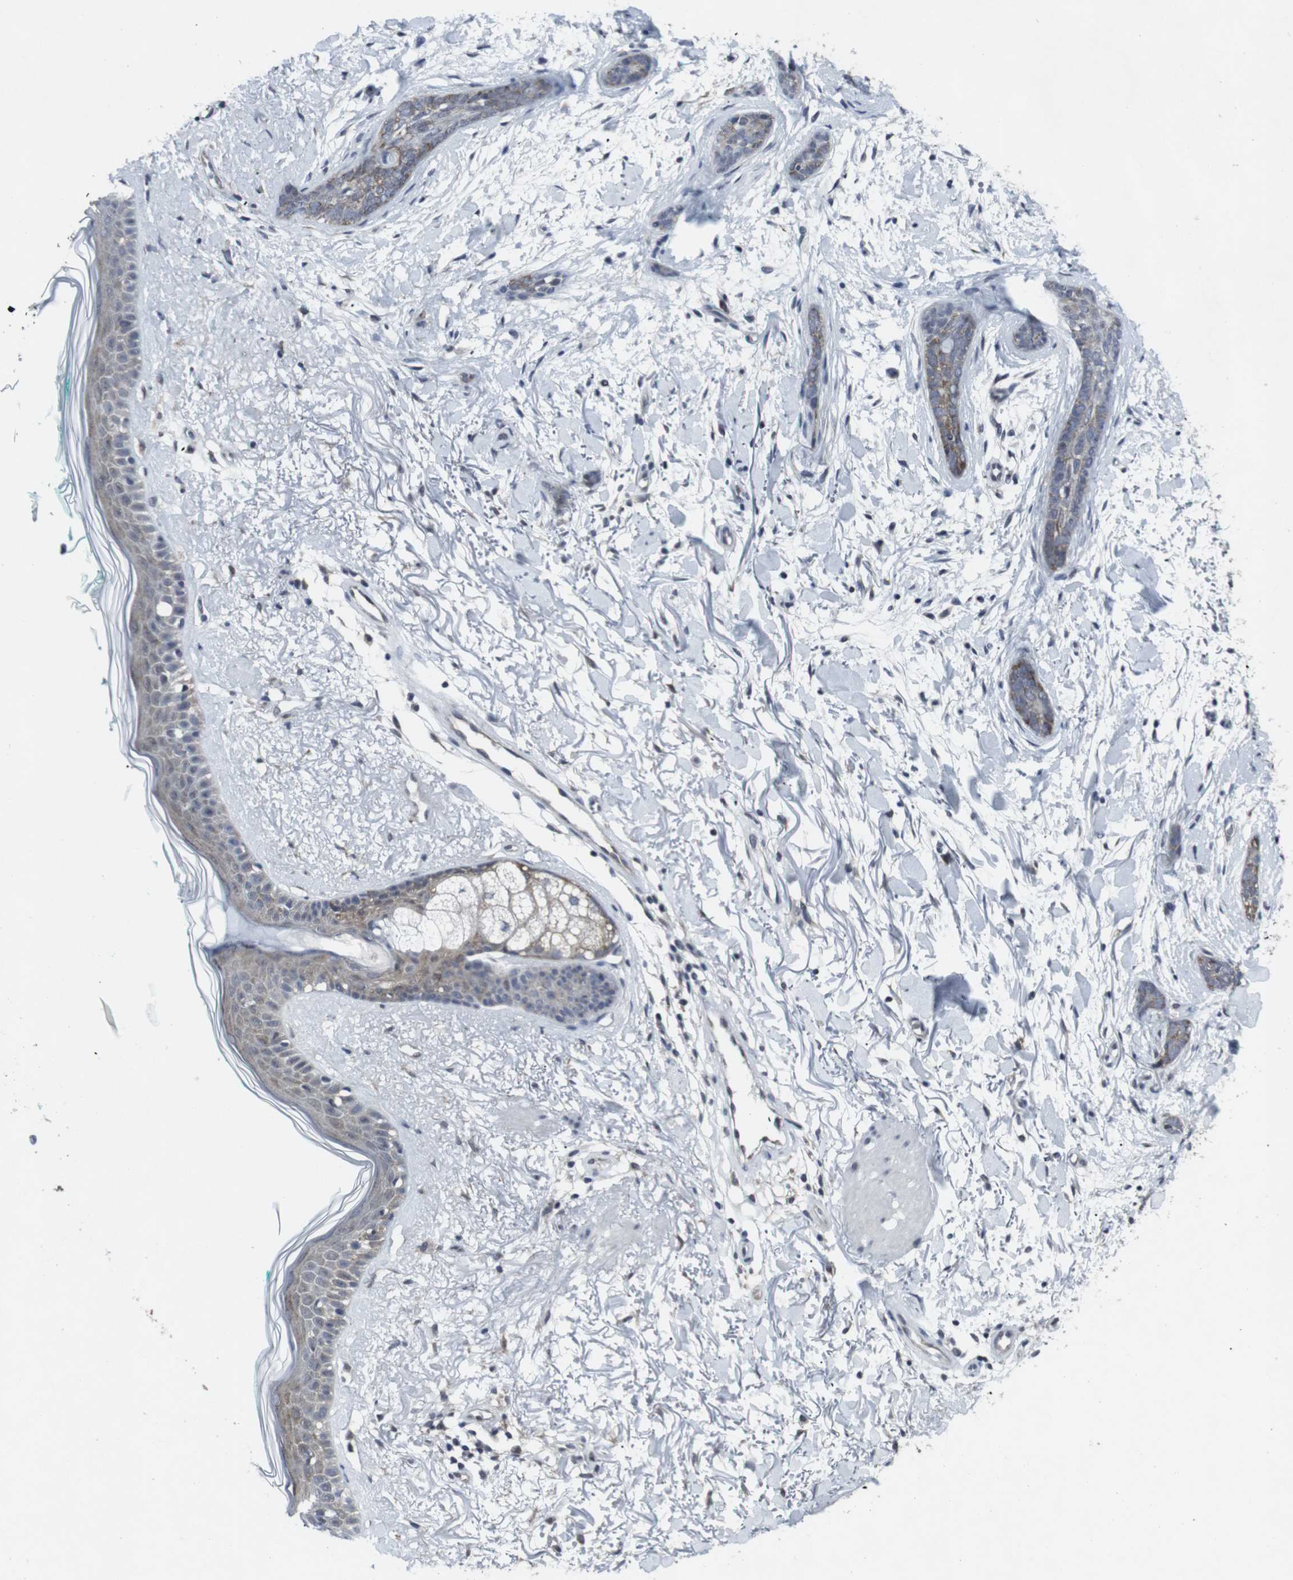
{"staining": {"intensity": "moderate", "quantity": "25%-75%", "location": "cytoplasmic/membranous"}, "tissue": "skin cancer", "cell_type": "Tumor cells", "image_type": "cancer", "snomed": [{"axis": "morphology", "description": "Basal cell carcinoma"}, {"axis": "morphology", "description": "Adnexal tumor, benign"}, {"axis": "topography", "description": "Skin"}], "caption": "High-power microscopy captured an immunohistochemistry image of skin benign adnexal tumor, revealing moderate cytoplasmic/membranous expression in about 25%-75% of tumor cells.", "gene": "GEMIN2", "patient": {"sex": "female", "age": 42}}